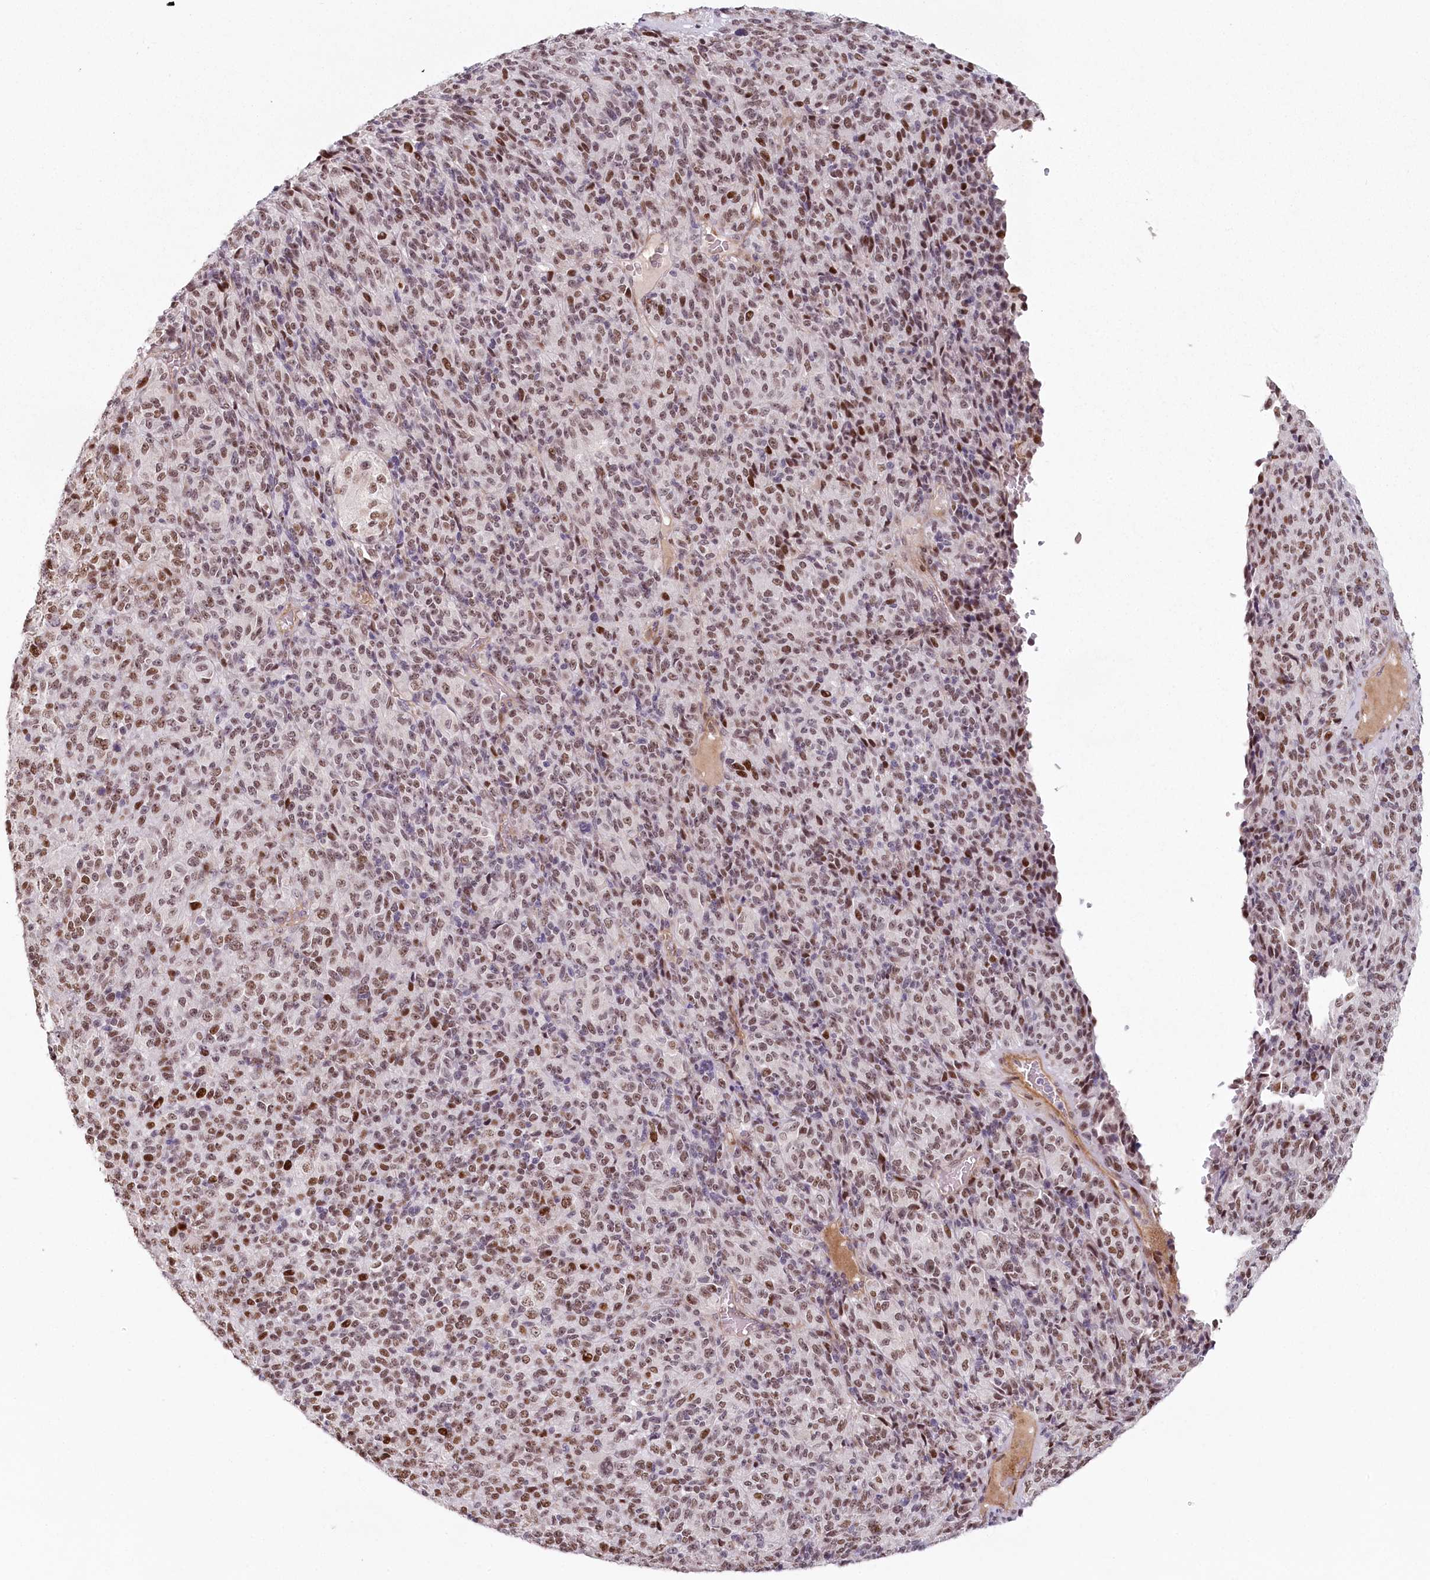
{"staining": {"intensity": "moderate", "quantity": ">75%", "location": "nuclear"}, "tissue": "melanoma", "cell_type": "Tumor cells", "image_type": "cancer", "snomed": [{"axis": "morphology", "description": "Malignant melanoma, Metastatic site"}, {"axis": "topography", "description": "Brain"}], "caption": "Immunohistochemistry micrograph of neoplastic tissue: melanoma stained using IHC reveals medium levels of moderate protein expression localized specifically in the nuclear of tumor cells, appearing as a nuclear brown color.", "gene": "FAM204A", "patient": {"sex": "female", "age": 56}}